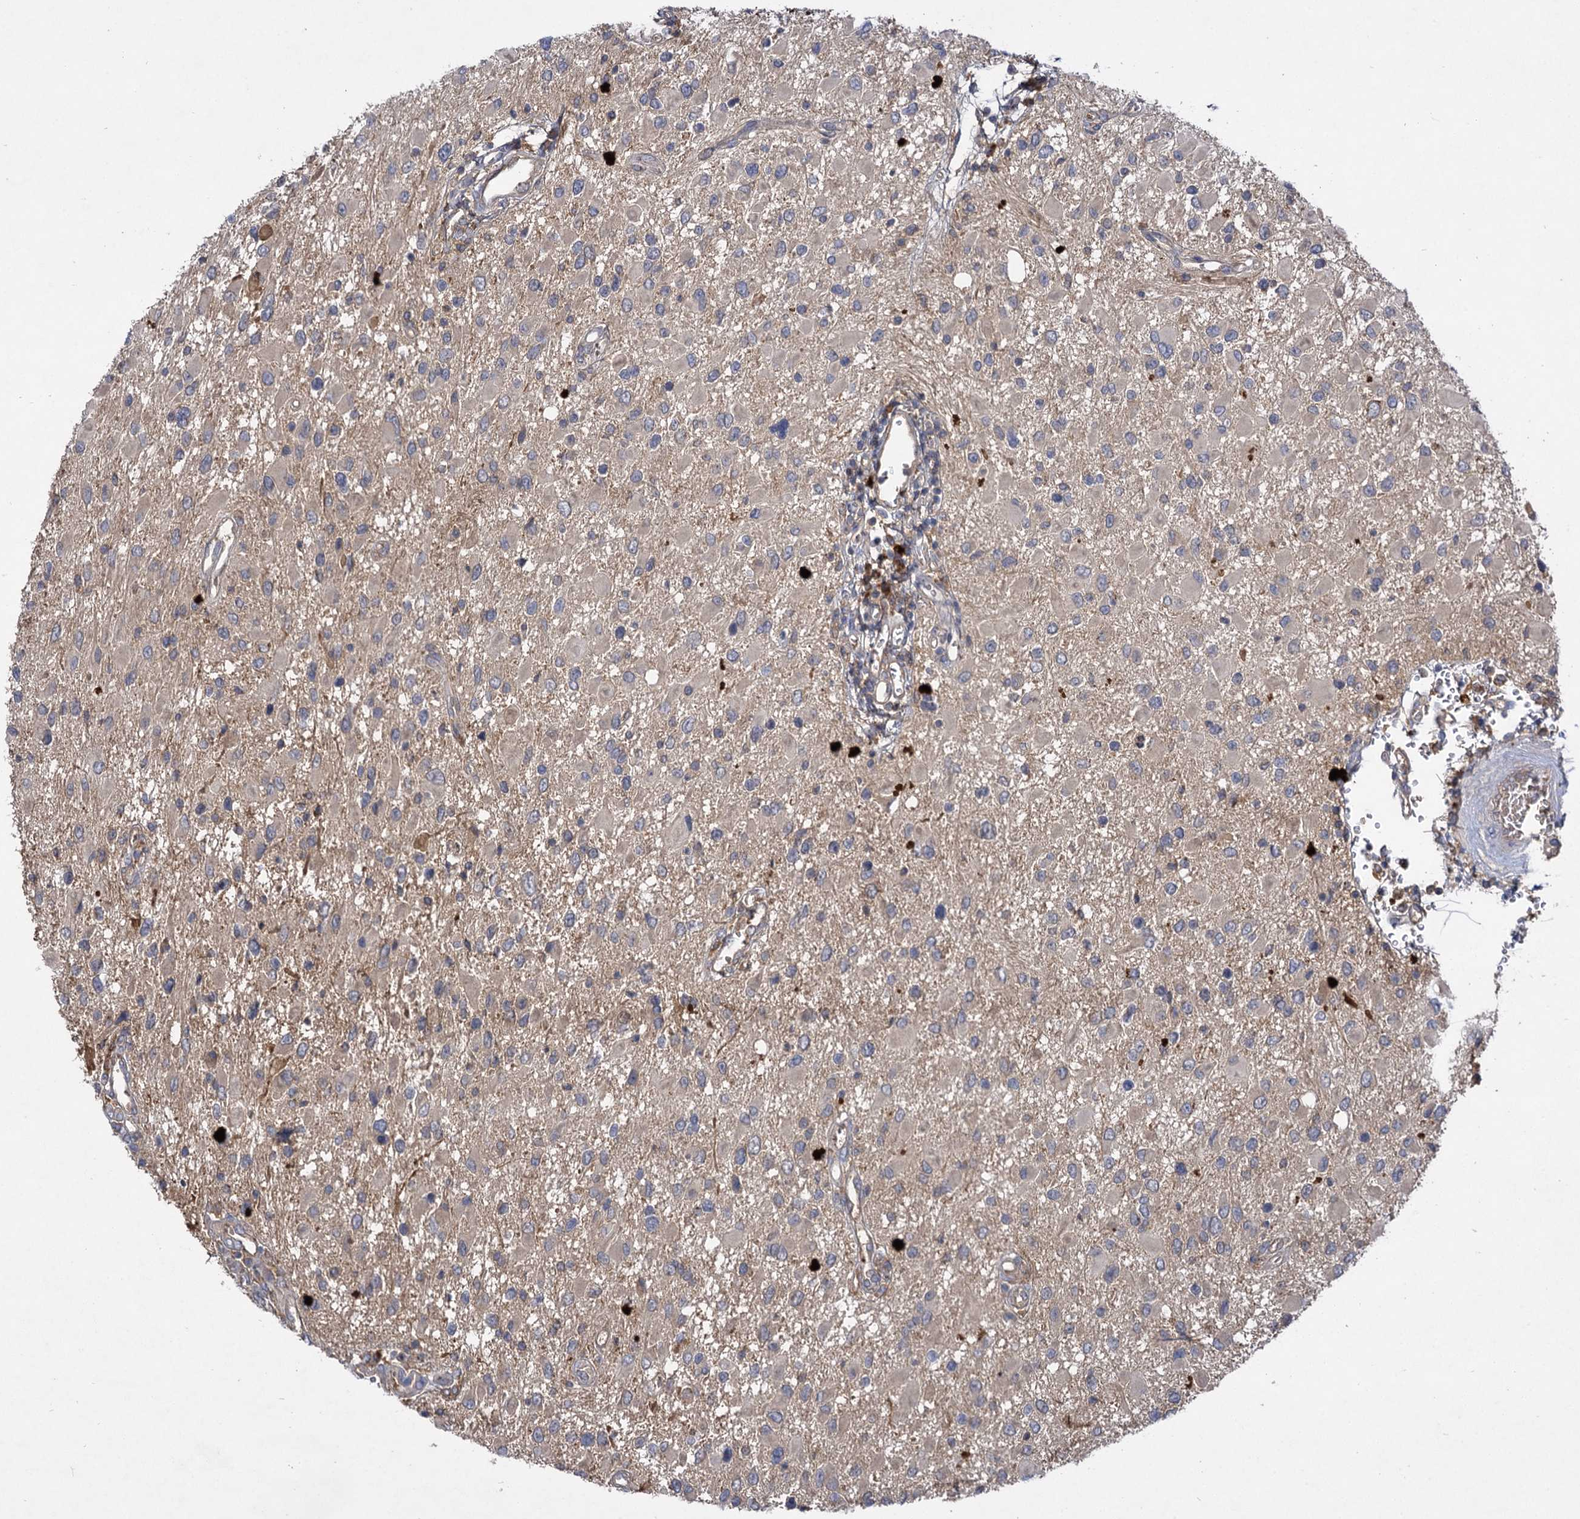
{"staining": {"intensity": "weak", "quantity": "25%-75%", "location": "cytoplasmic/membranous"}, "tissue": "glioma", "cell_type": "Tumor cells", "image_type": "cancer", "snomed": [{"axis": "morphology", "description": "Glioma, malignant, High grade"}, {"axis": "topography", "description": "Brain"}], "caption": "IHC histopathology image of human glioma stained for a protein (brown), which shows low levels of weak cytoplasmic/membranous staining in approximately 25%-75% of tumor cells.", "gene": "USP50", "patient": {"sex": "male", "age": 53}}